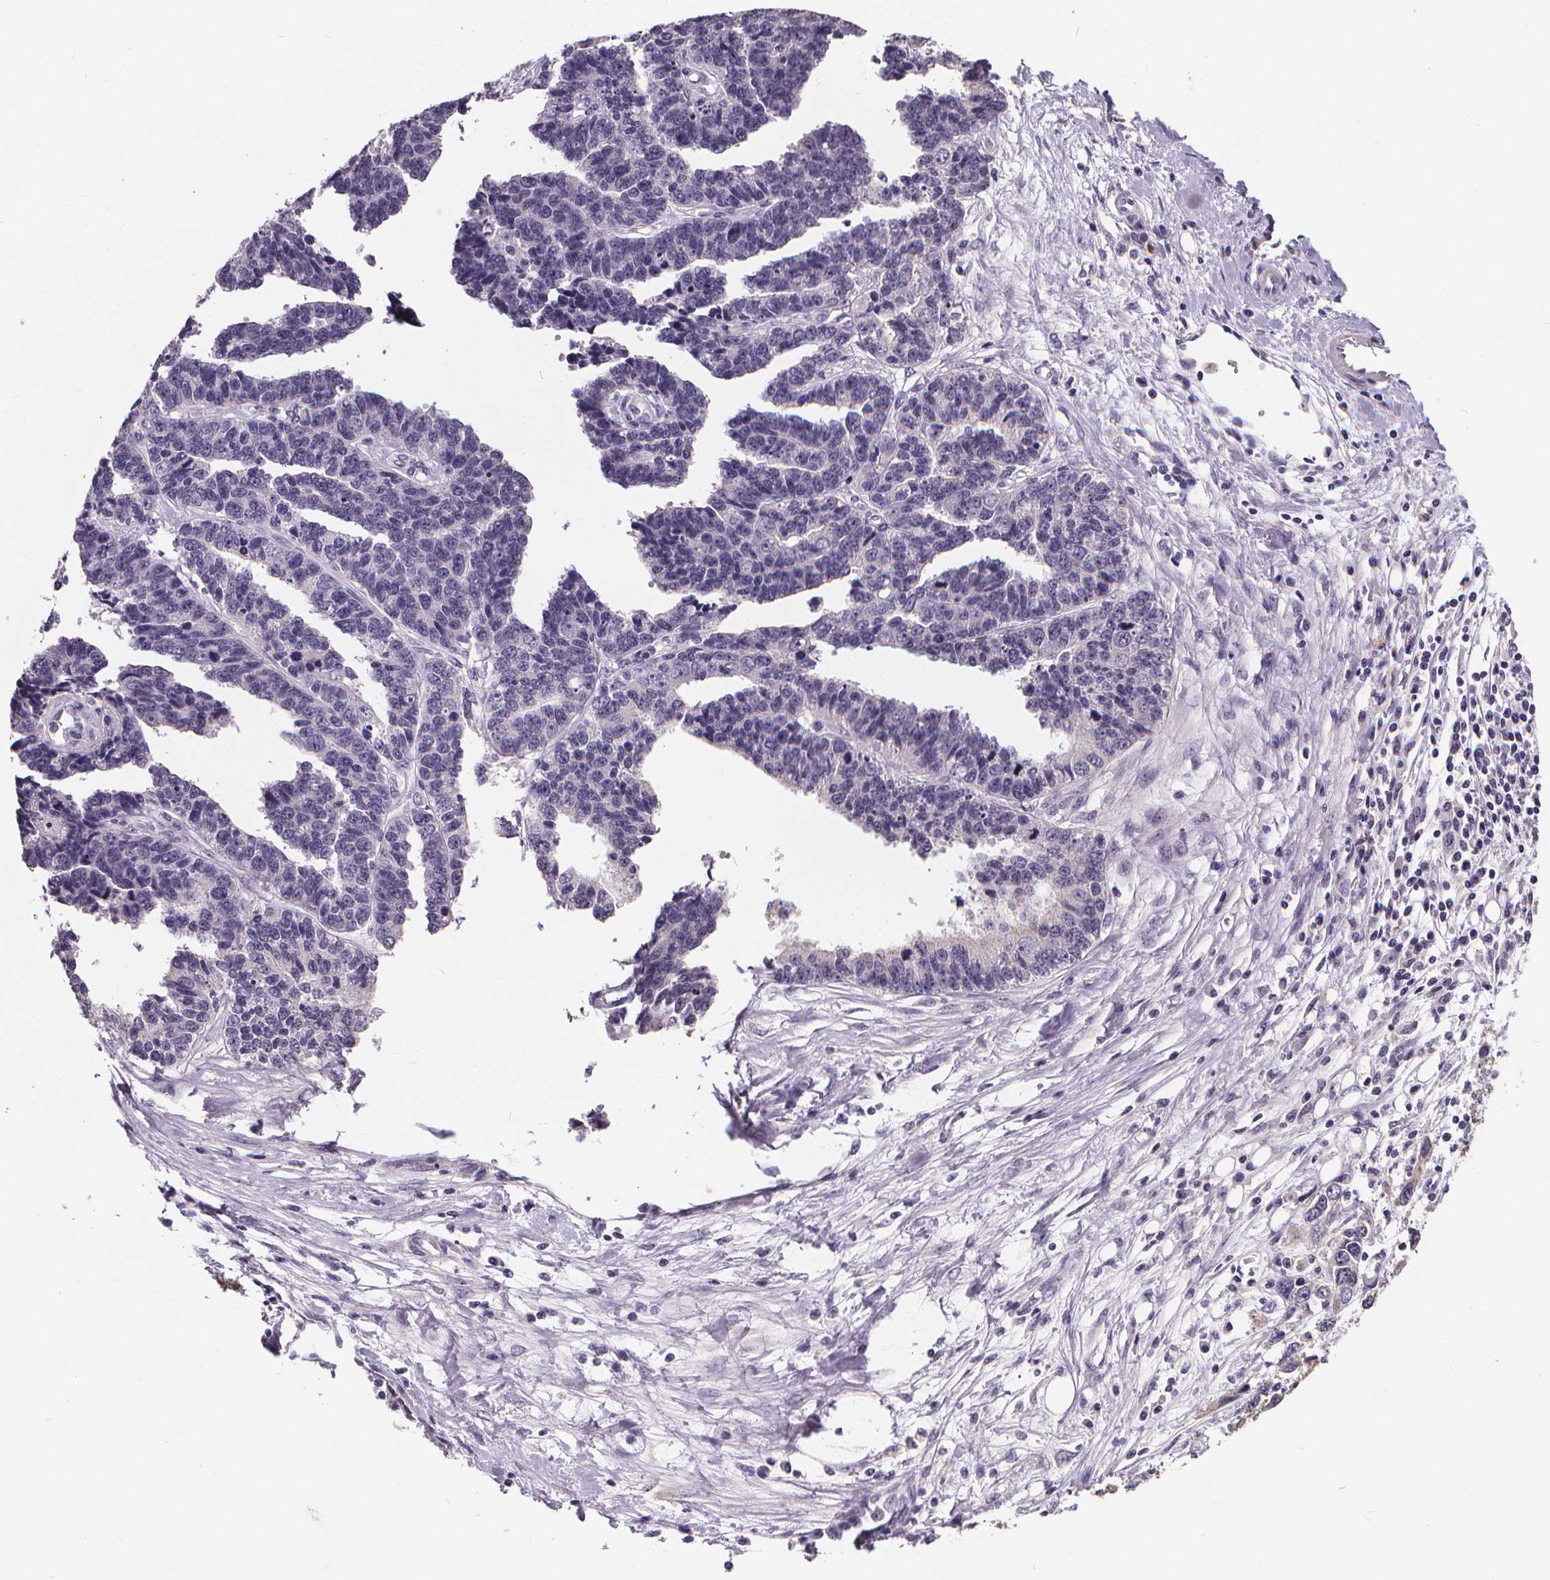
{"staining": {"intensity": "negative", "quantity": "none", "location": "none"}, "tissue": "ovarian cancer", "cell_type": "Tumor cells", "image_type": "cancer", "snomed": [{"axis": "morphology", "description": "Cystadenocarcinoma, serous, NOS"}, {"axis": "topography", "description": "Ovary"}], "caption": "The histopathology image demonstrates no significant expression in tumor cells of ovarian cancer (serous cystadenocarcinoma). (Stains: DAB IHC with hematoxylin counter stain, Microscopy: brightfield microscopy at high magnification).", "gene": "ATP6V1D", "patient": {"sex": "female", "age": 76}}